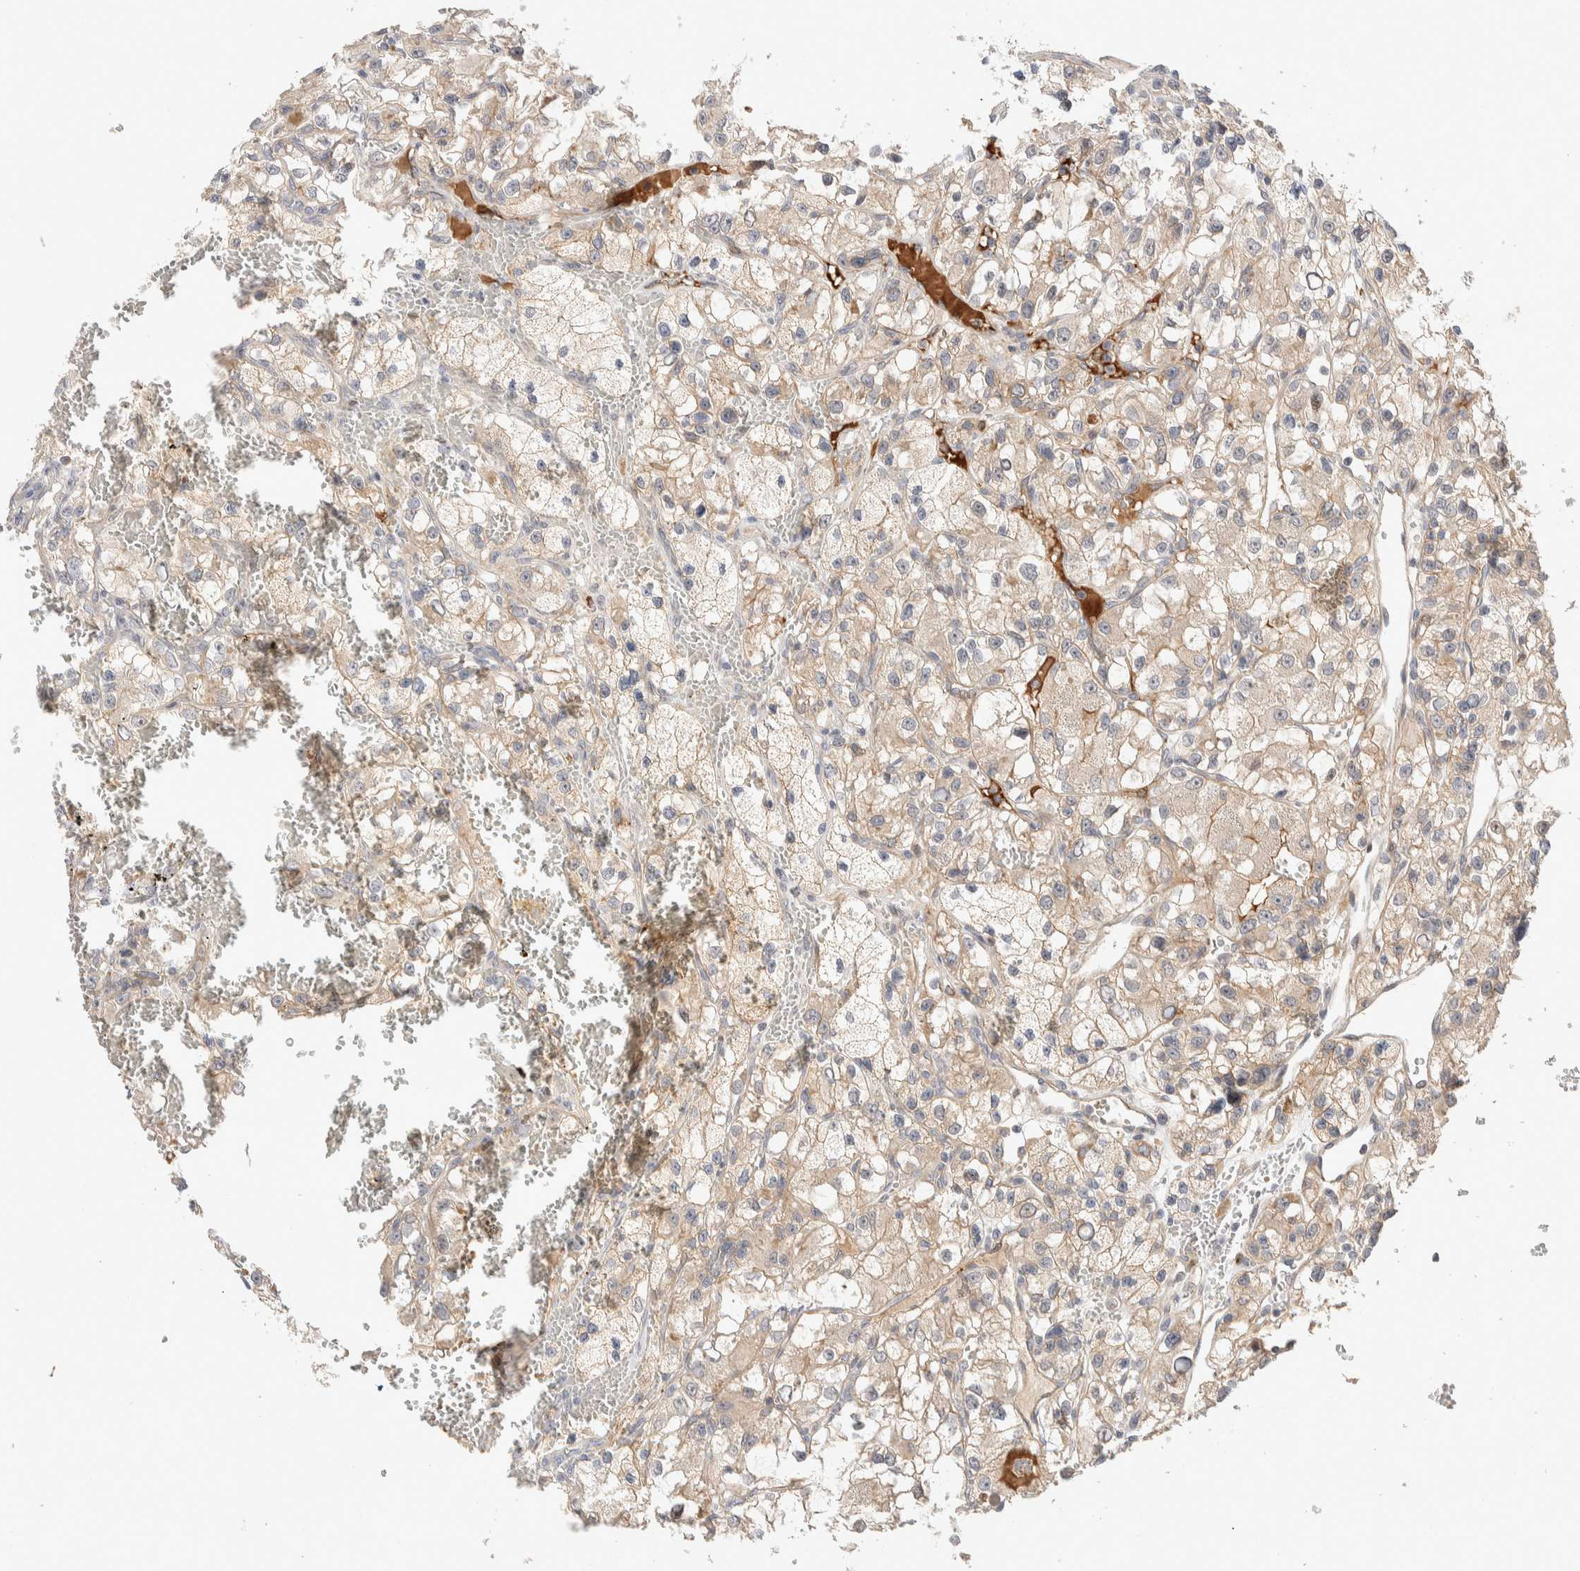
{"staining": {"intensity": "weak", "quantity": ">75%", "location": "cytoplasmic/membranous"}, "tissue": "renal cancer", "cell_type": "Tumor cells", "image_type": "cancer", "snomed": [{"axis": "morphology", "description": "Adenocarcinoma, NOS"}, {"axis": "topography", "description": "Kidney"}], "caption": "Immunohistochemical staining of human renal adenocarcinoma shows low levels of weak cytoplasmic/membranous protein expression in approximately >75% of tumor cells.", "gene": "CASK", "patient": {"sex": "female", "age": 57}}